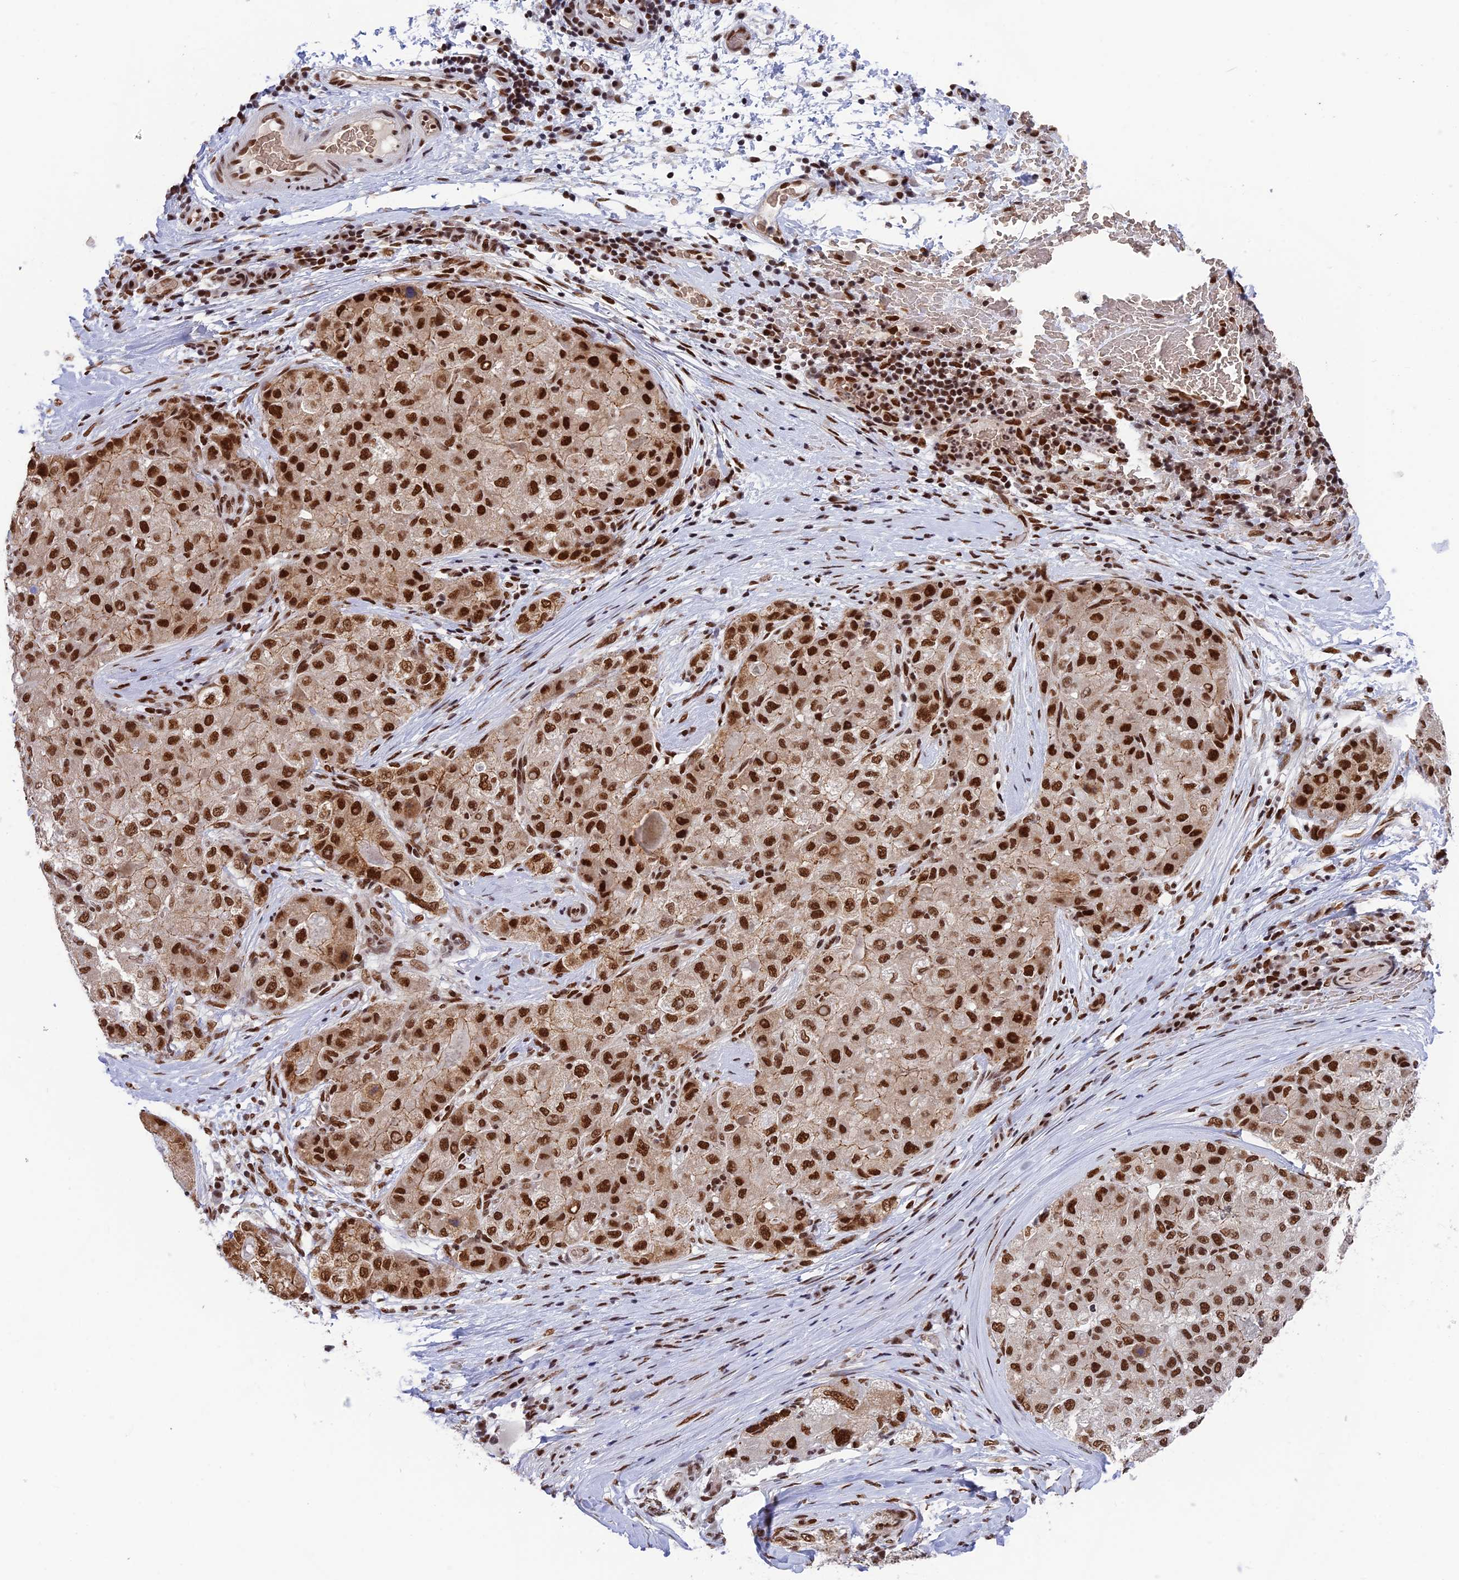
{"staining": {"intensity": "strong", "quantity": ">75%", "location": "nuclear"}, "tissue": "liver cancer", "cell_type": "Tumor cells", "image_type": "cancer", "snomed": [{"axis": "morphology", "description": "Carcinoma, Hepatocellular, NOS"}, {"axis": "topography", "description": "Liver"}], "caption": "Immunohistochemical staining of human hepatocellular carcinoma (liver) shows high levels of strong nuclear protein positivity in about >75% of tumor cells.", "gene": "EEF1AKMT3", "patient": {"sex": "male", "age": 80}}